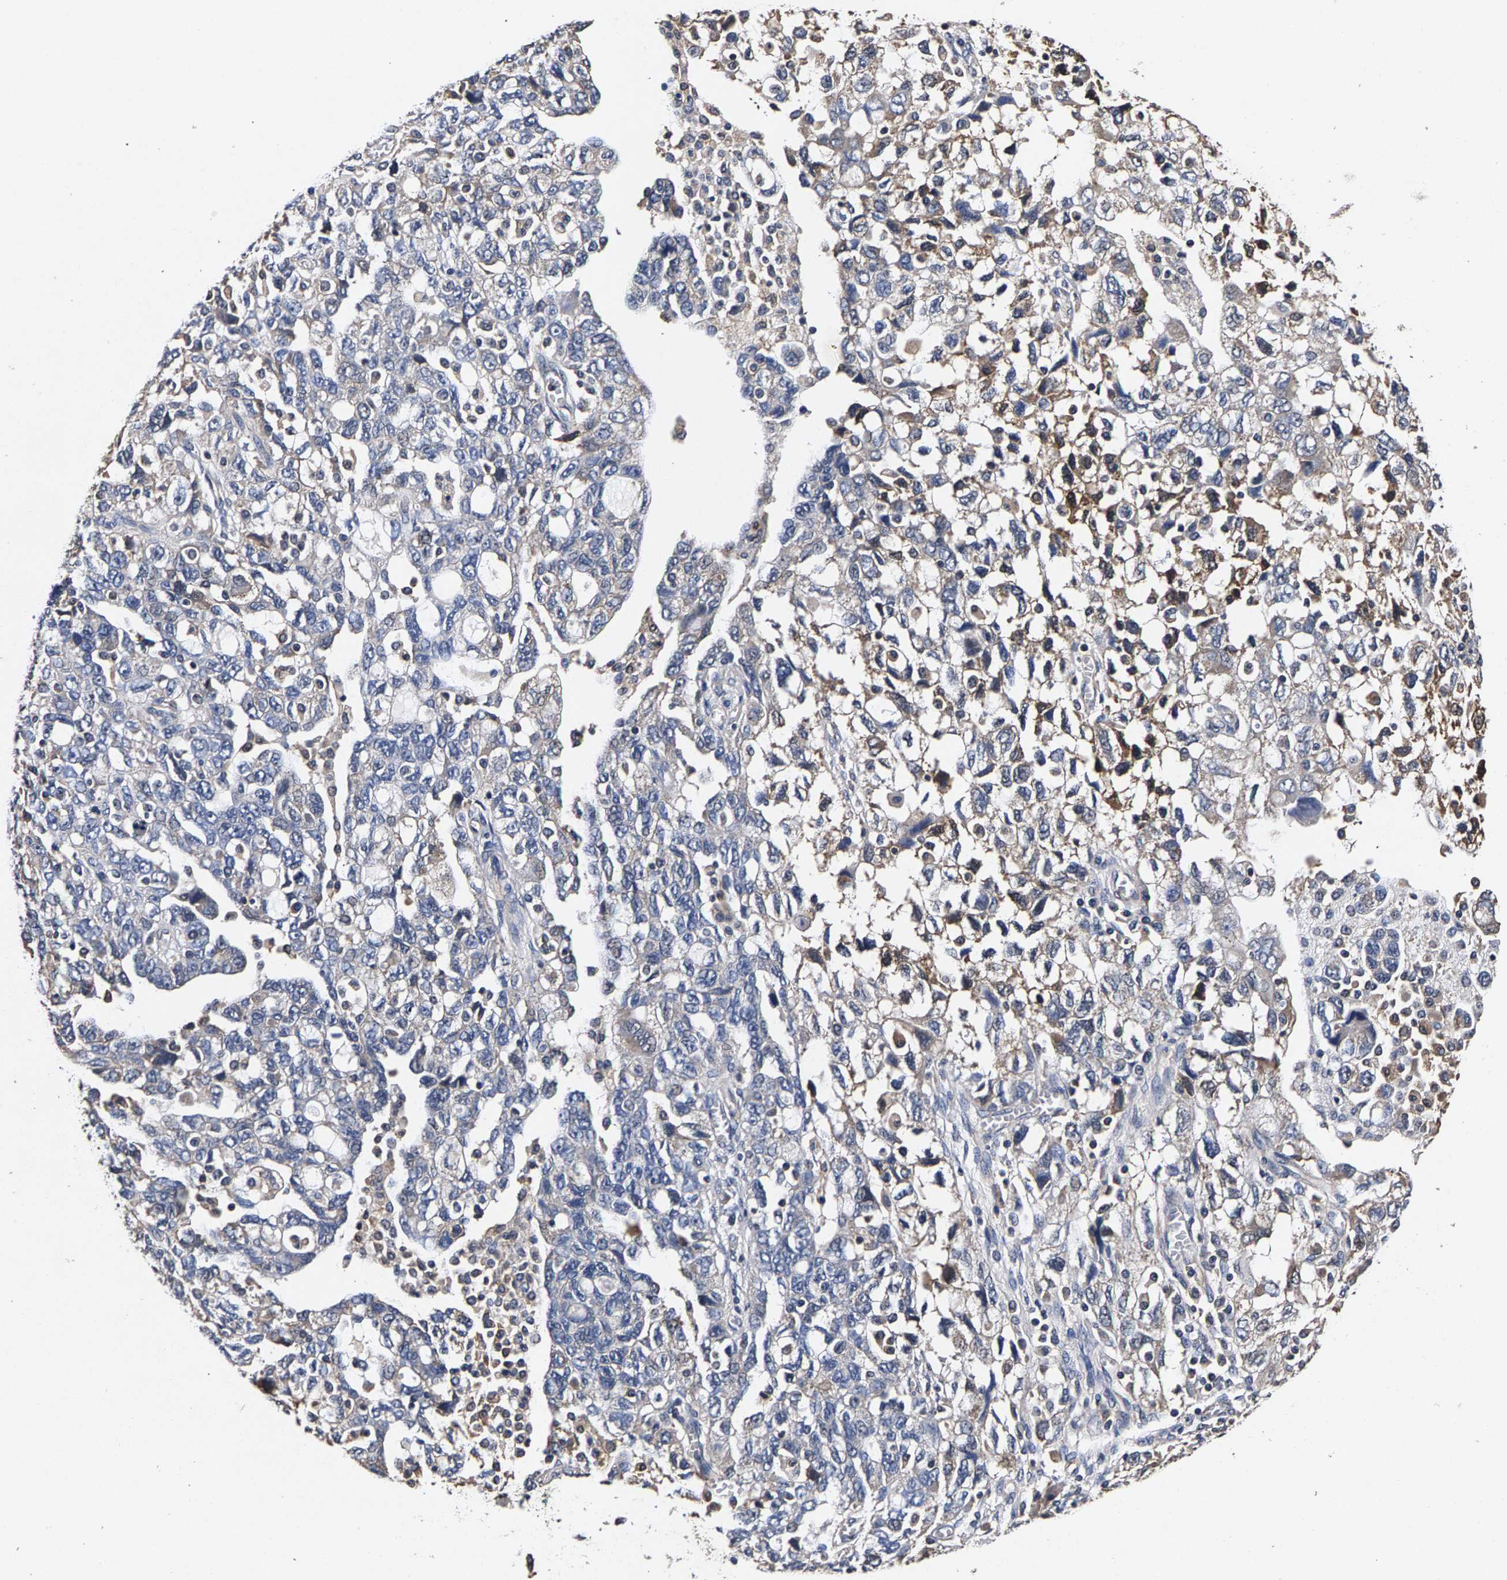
{"staining": {"intensity": "negative", "quantity": "none", "location": "none"}, "tissue": "ovarian cancer", "cell_type": "Tumor cells", "image_type": "cancer", "snomed": [{"axis": "morphology", "description": "Carcinoma, NOS"}, {"axis": "morphology", "description": "Cystadenocarcinoma, serous, NOS"}, {"axis": "topography", "description": "Ovary"}], "caption": "An immunohistochemistry histopathology image of ovarian cancer (serous cystadenocarcinoma) is shown. There is no staining in tumor cells of ovarian cancer (serous cystadenocarcinoma).", "gene": "MARCHF7", "patient": {"sex": "female", "age": 69}}